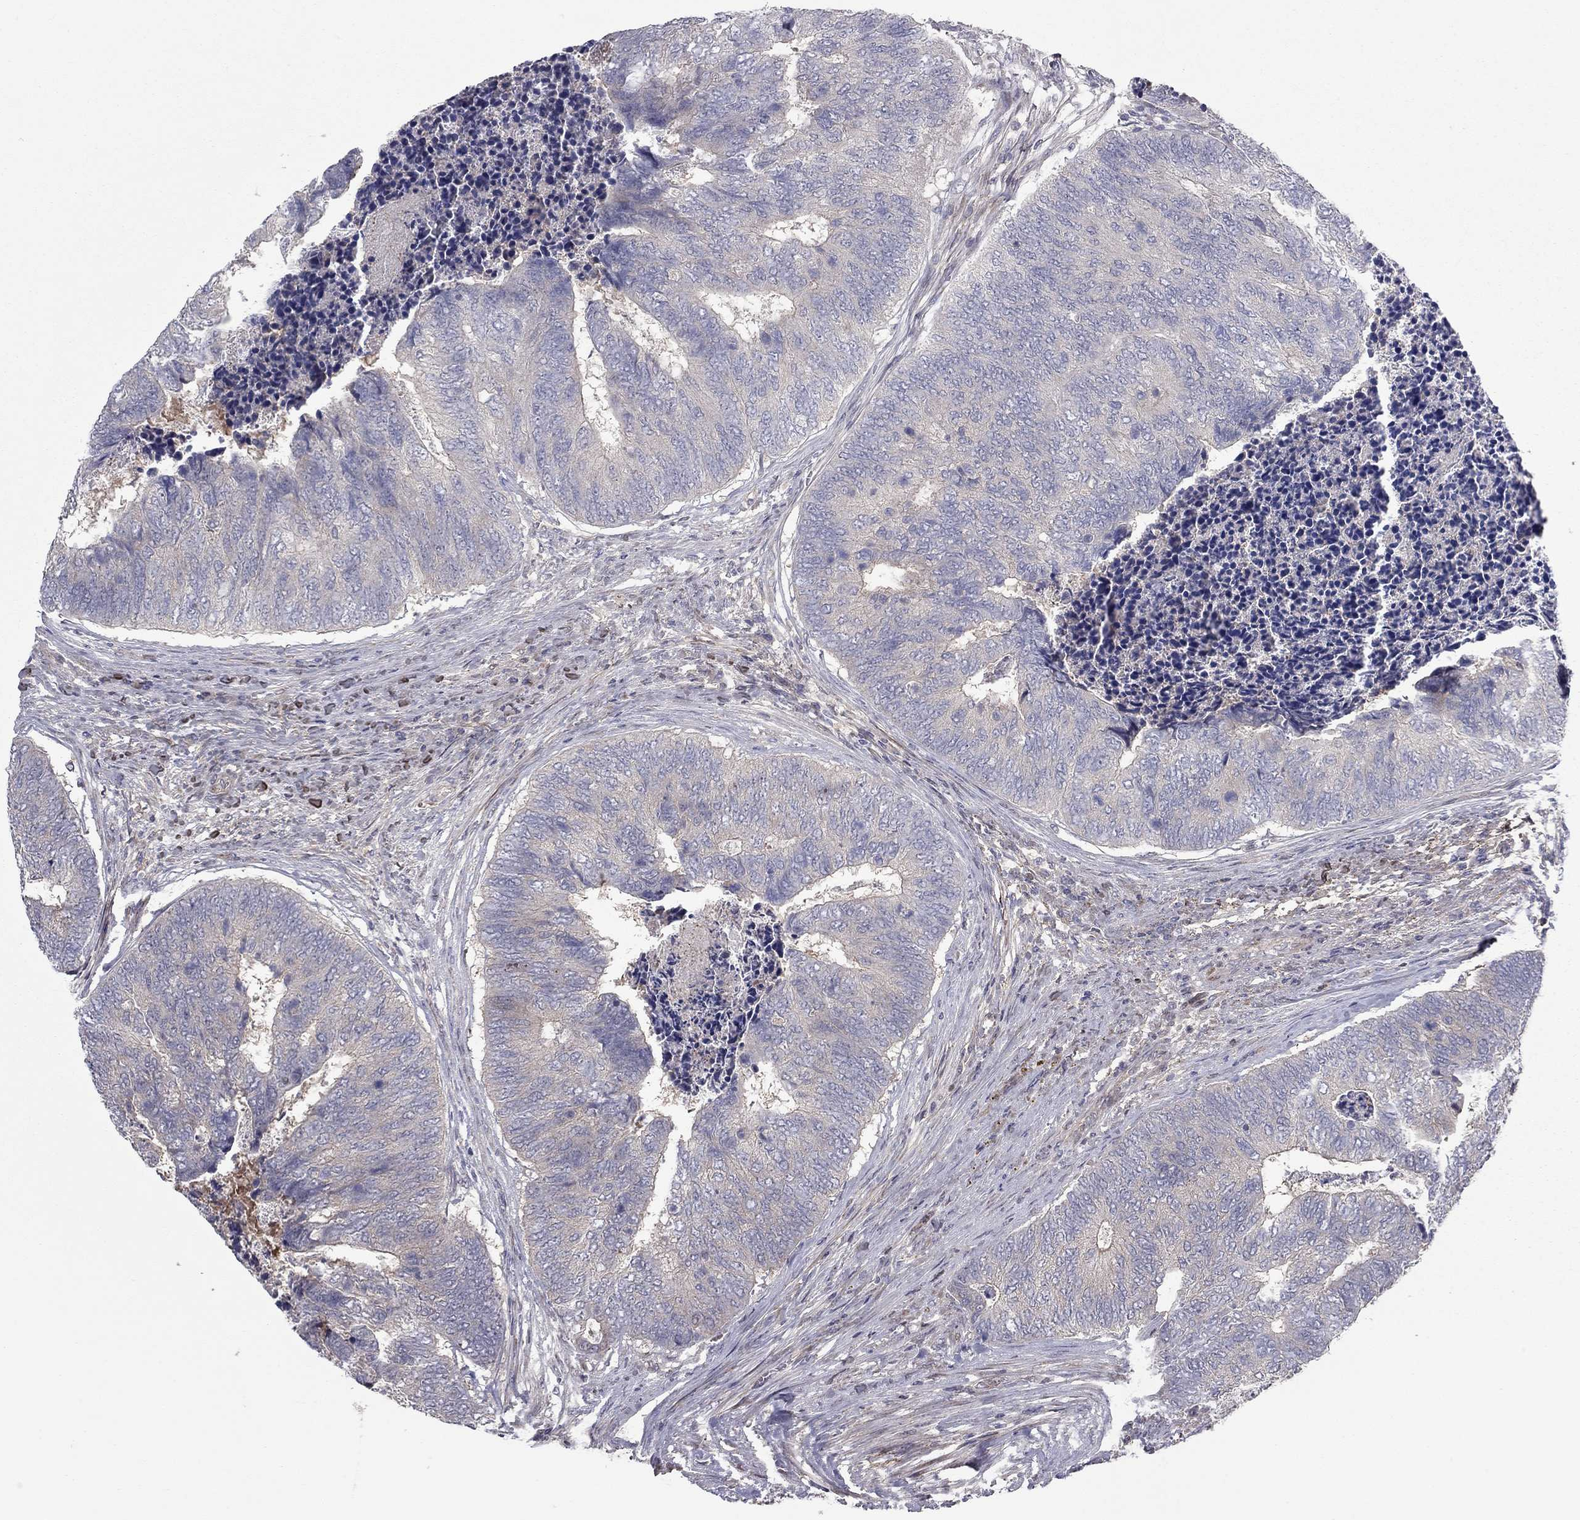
{"staining": {"intensity": "negative", "quantity": "none", "location": "none"}, "tissue": "colorectal cancer", "cell_type": "Tumor cells", "image_type": "cancer", "snomed": [{"axis": "morphology", "description": "Adenocarcinoma, NOS"}, {"axis": "topography", "description": "Colon"}], "caption": "A histopathology image of human adenocarcinoma (colorectal) is negative for staining in tumor cells.", "gene": "DUSP7", "patient": {"sex": "female", "age": 67}}